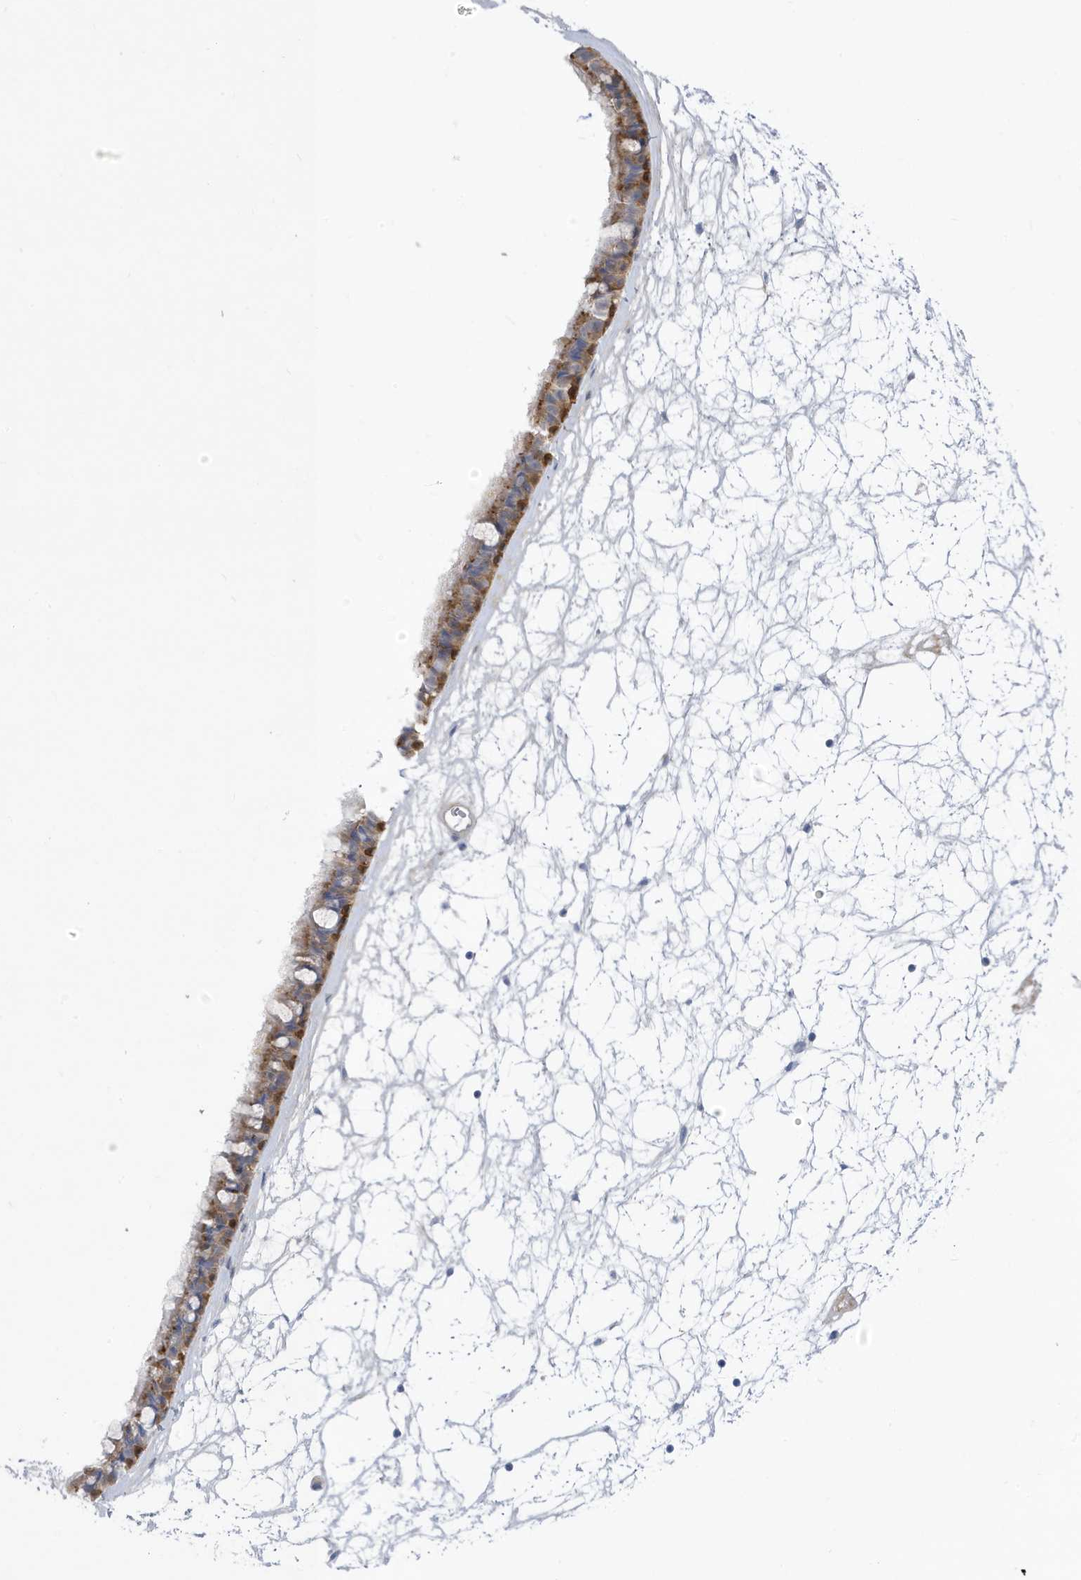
{"staining": {"intensity": "moderate", "quantity": ">75%", "location": "cytoplasmic/membranous"}, "tissue": "nasopharynx", "cell_type": "Respiratory epithelial cells", "image_type": "normal", "snomed": [{"axis": "morphology", "description": "Normal tissue, NOS"}, {"axis": "topography", "description": "Nasopharynx"}], "caption": "A medium amount of moderate cytoplasmic/membranous positivity is seen in approximately >75% of respiratory epithelial cells in benign nasopharynx. (IHC, brightfield microscopy, high magnification).", "gene": "ATP13A5", "patient": {"sex": "male", "age": 64}}